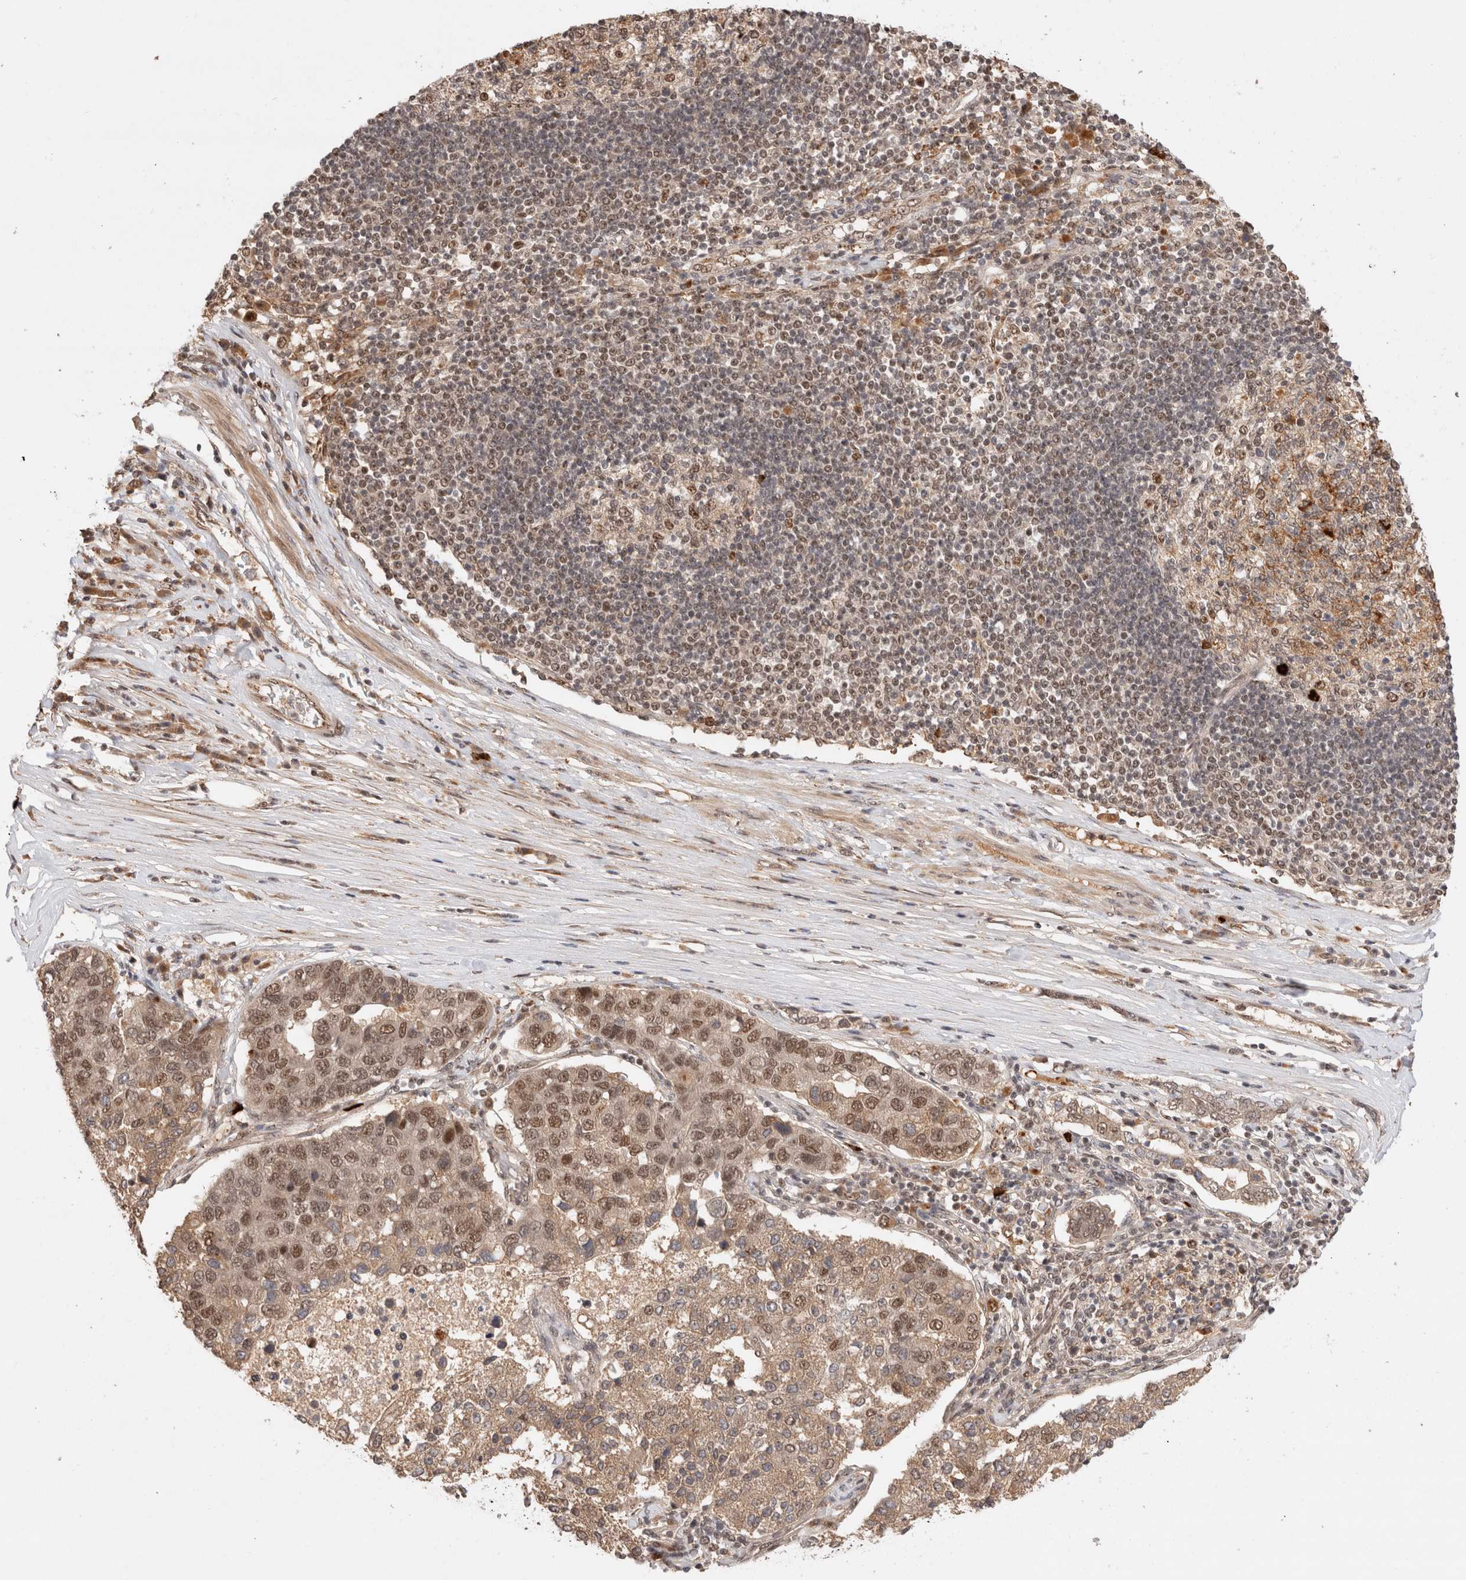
{"staining": {"intensity": "moderate", "quantity": ">75%", "location": "cytoplasmic/membranous,nuclear"}, "tissue": "pancreatic cancer", "cell_type": "Tumor cells", "image_type": "cancer", "snomed": [{"axis": "morphology", "description": "Adenocarcinoma, NOS"}, {"axis": "topography", "description": "Pancreas"}], "caption": "Adenocarcinoma (pancreatic) stained for a protein reveals moderate cytoplasmic/membranous and nuclear positivity in tumor cells.", "gene": "MPHOSPH6", "patient": {"sex": "female", "age": 61}}